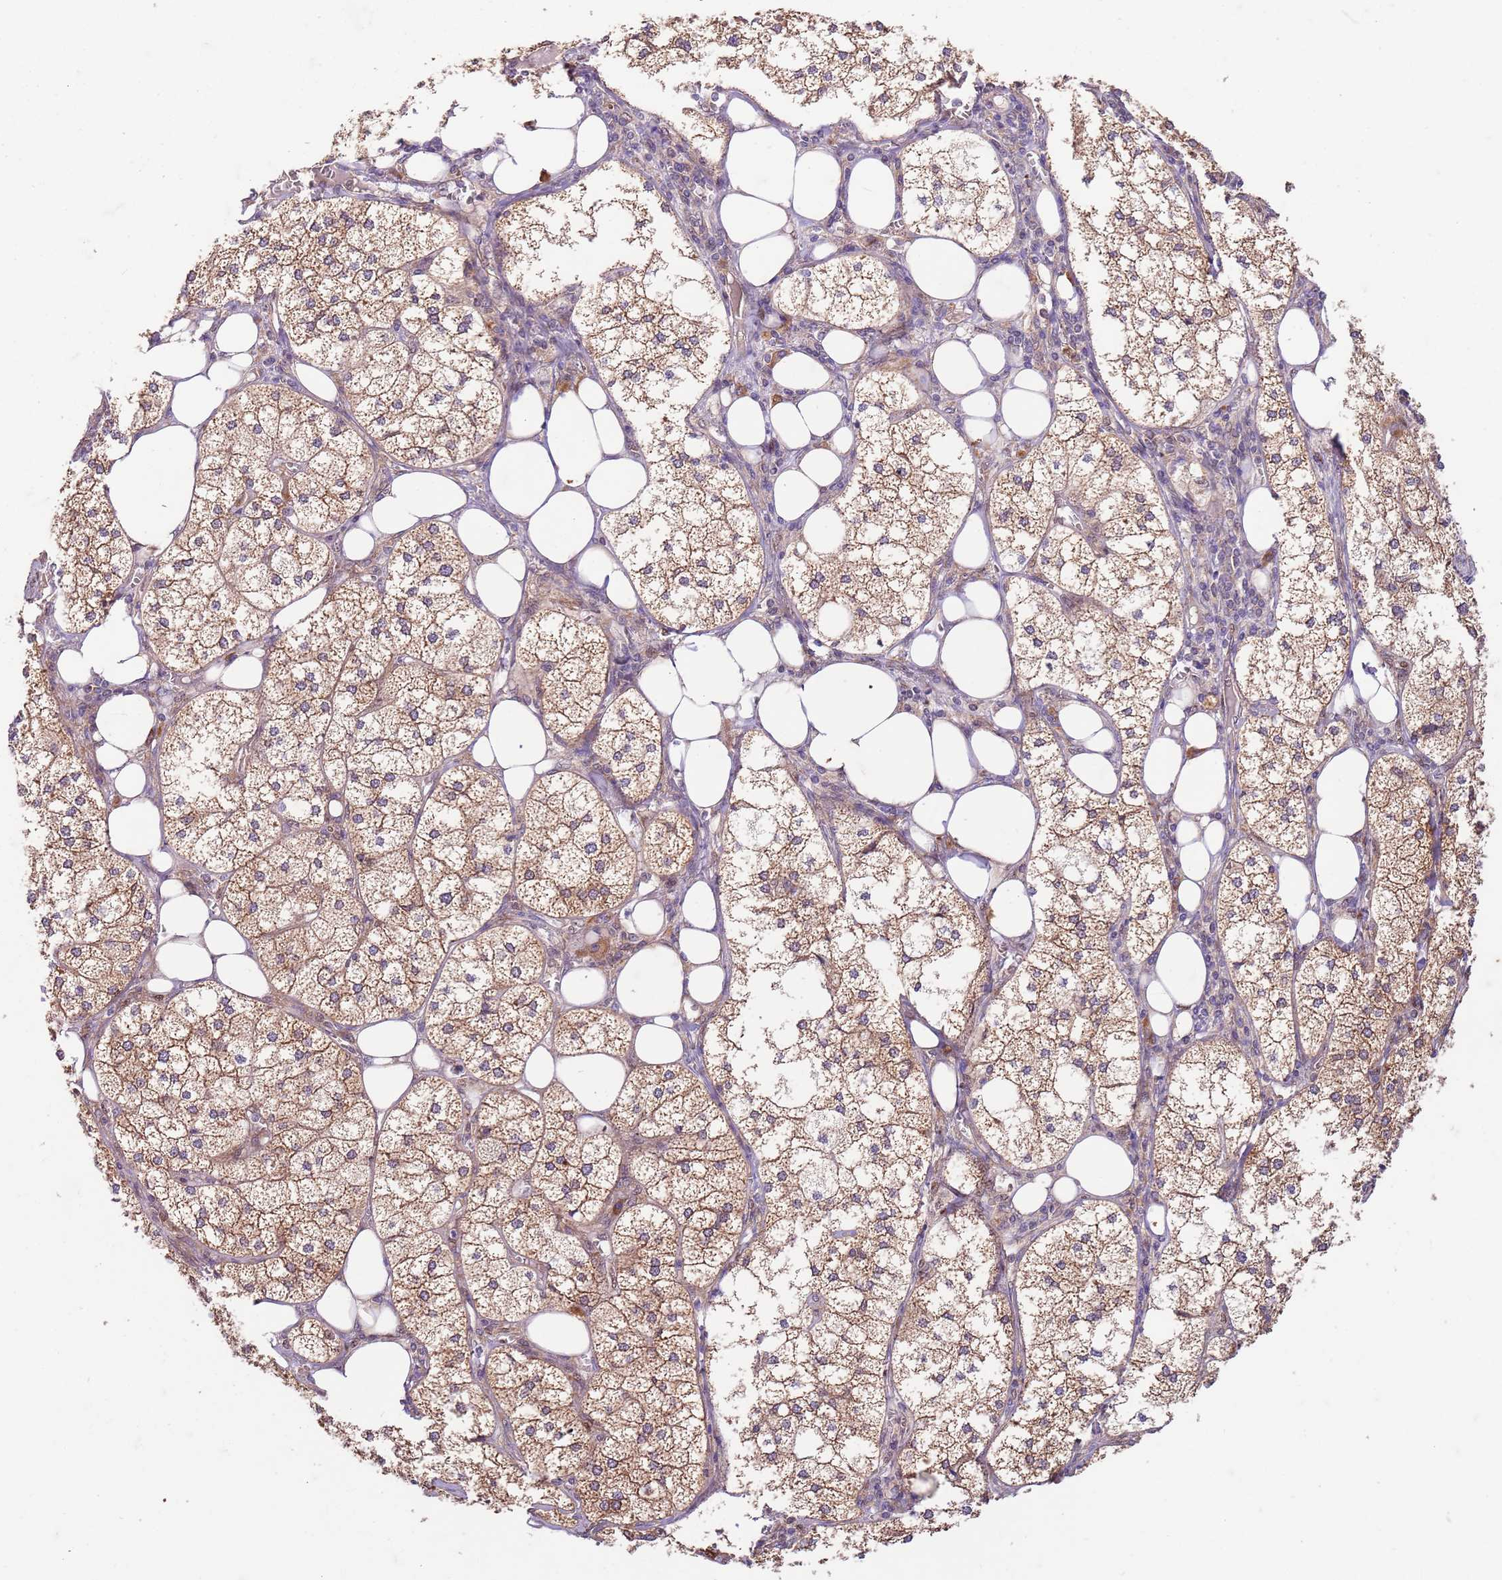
{"staining": {"intensity": "moderate", "quantity": ">75%", "location": "cytoplasmic/membranous"}, "tissue": "adrenal gland", "cell_type": "Glandular cells", "image_type": "normal", "snomed": [{"axis": "morphology", "description": "Normal tissue, NOS"}, {"axis": "topography", "description": "Adrenal gland"}], "caption": "Human adrenal gland stained with a brown dye reveals moderate cytoplasmic/membranous positive staining in about >75% of glandular cells.", "gene": "OSBP", "patient": {"sex": "female", "age": 61}}